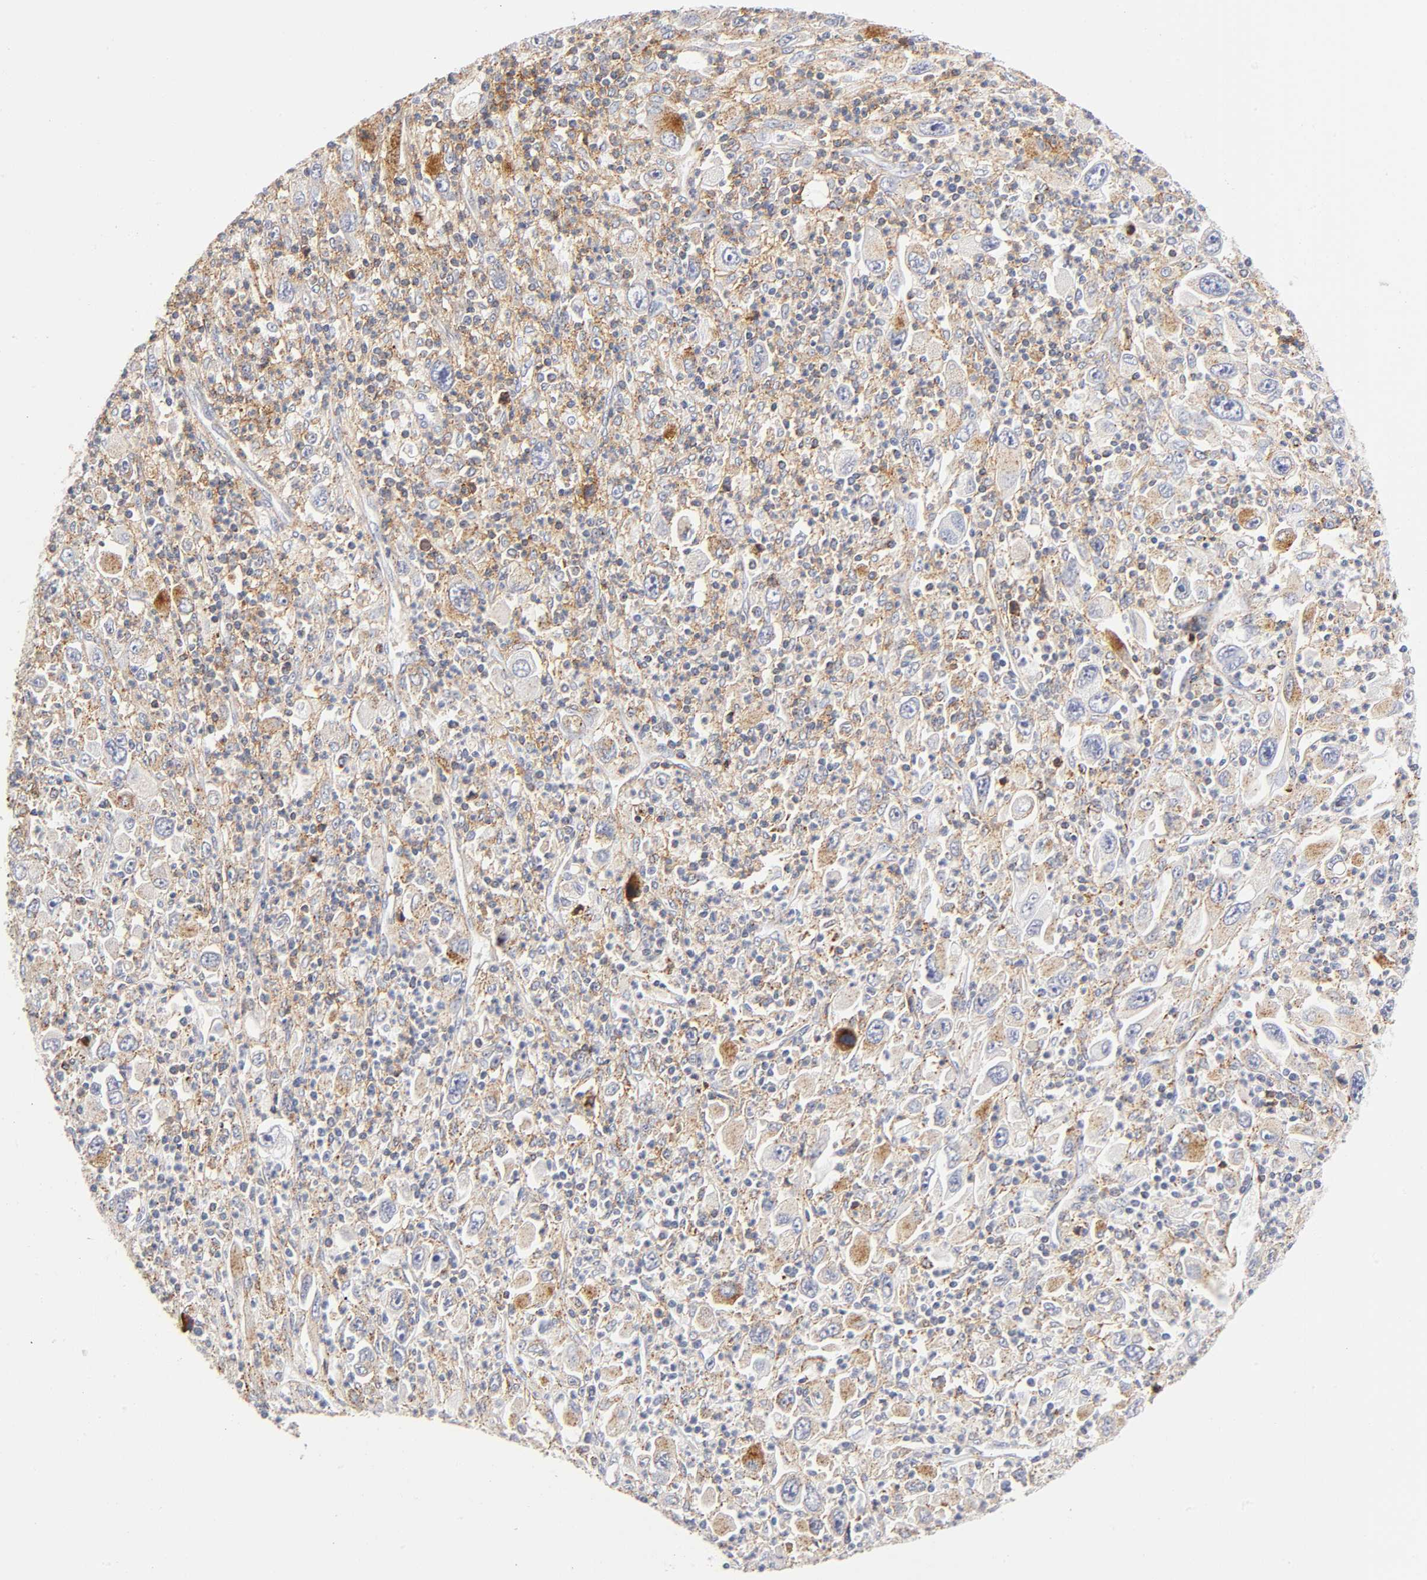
{"staining": {"intensity": "weak", "quantity": "25%-75%", "location": "cytoplasmic/membranous"}, "tissue": "melanoma", "cell_type": "Tumor cells", "image_type": "cancer", "snomed": [{"axis": "morphology", "description": "Malignant melanoma, Metastatic site"}, {"axis": "topography", "description": "Skin"}], "caption": "A brown stain shows weak cytoplasmic/membranous staining of a protein in human melanoma tumor cells.", "gene": "ANXA7", "patient": {"sex": "female", "age": 56}}